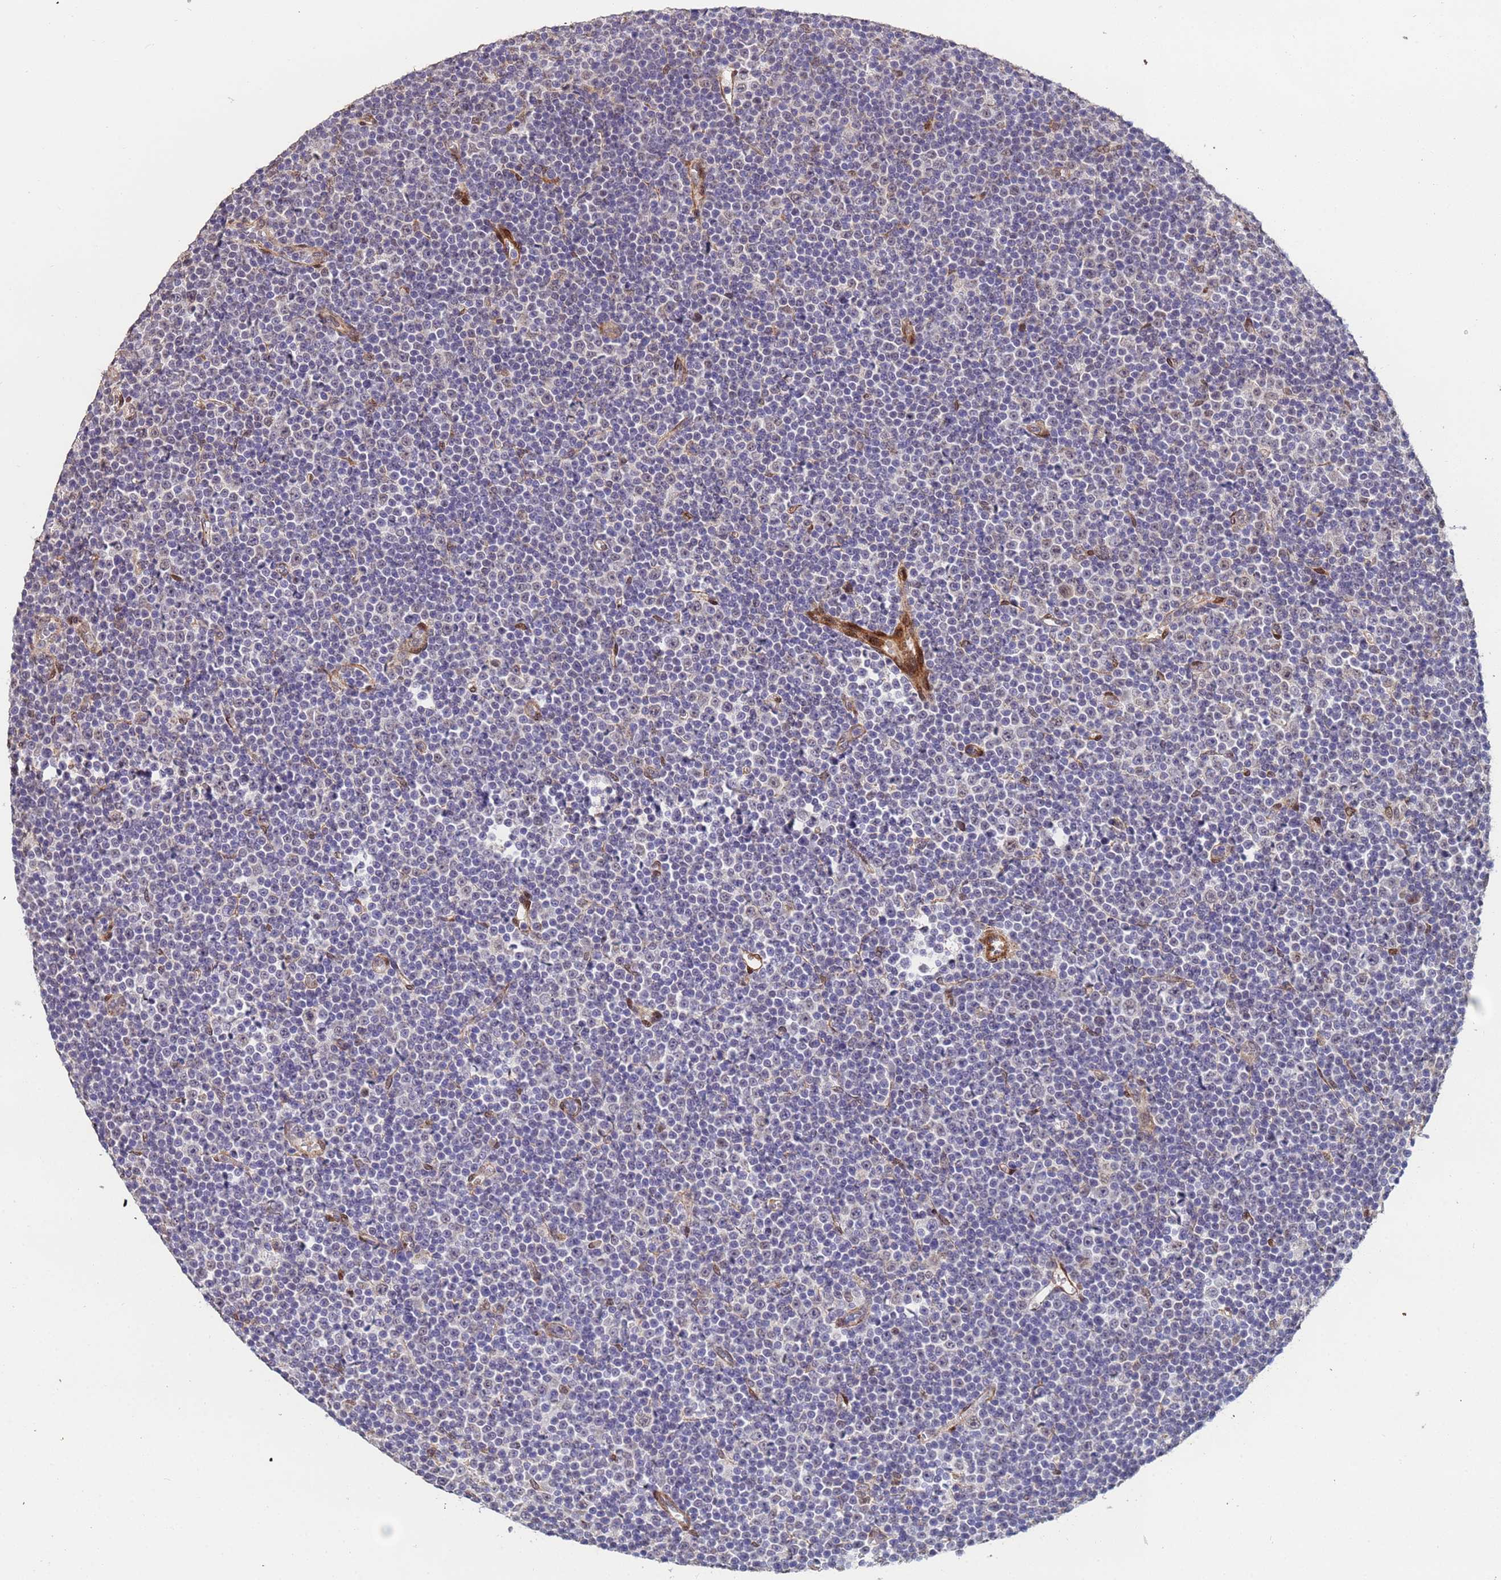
{"staining": {"intensity": "weak", "quantity": "<25%", "location": "nuclear"}, "tissue": "lymphoma", "cell_type": "Tumor cells", "image_type": "cancer", "snomed": [{"axis": "morphology", "description": "Malignant lymphoma, non-Hodgkin's type, Low grade"}, {"axis": "topography", "description": "Lymph node"}], "caption": "This photomicrograph is of malignant lymphoma, non-Hodgkin's type (low-grade) stained with IHC to label a protein in brown with the nuclei are counter-stained blue. There is no positivity in tumor cells. (DAB (3,3'-diaminobenzidine) immunohistochemistry (IHC), high magnification).", "gene": "TRIP6", "patient": {"sex": "female", "age": 67}}